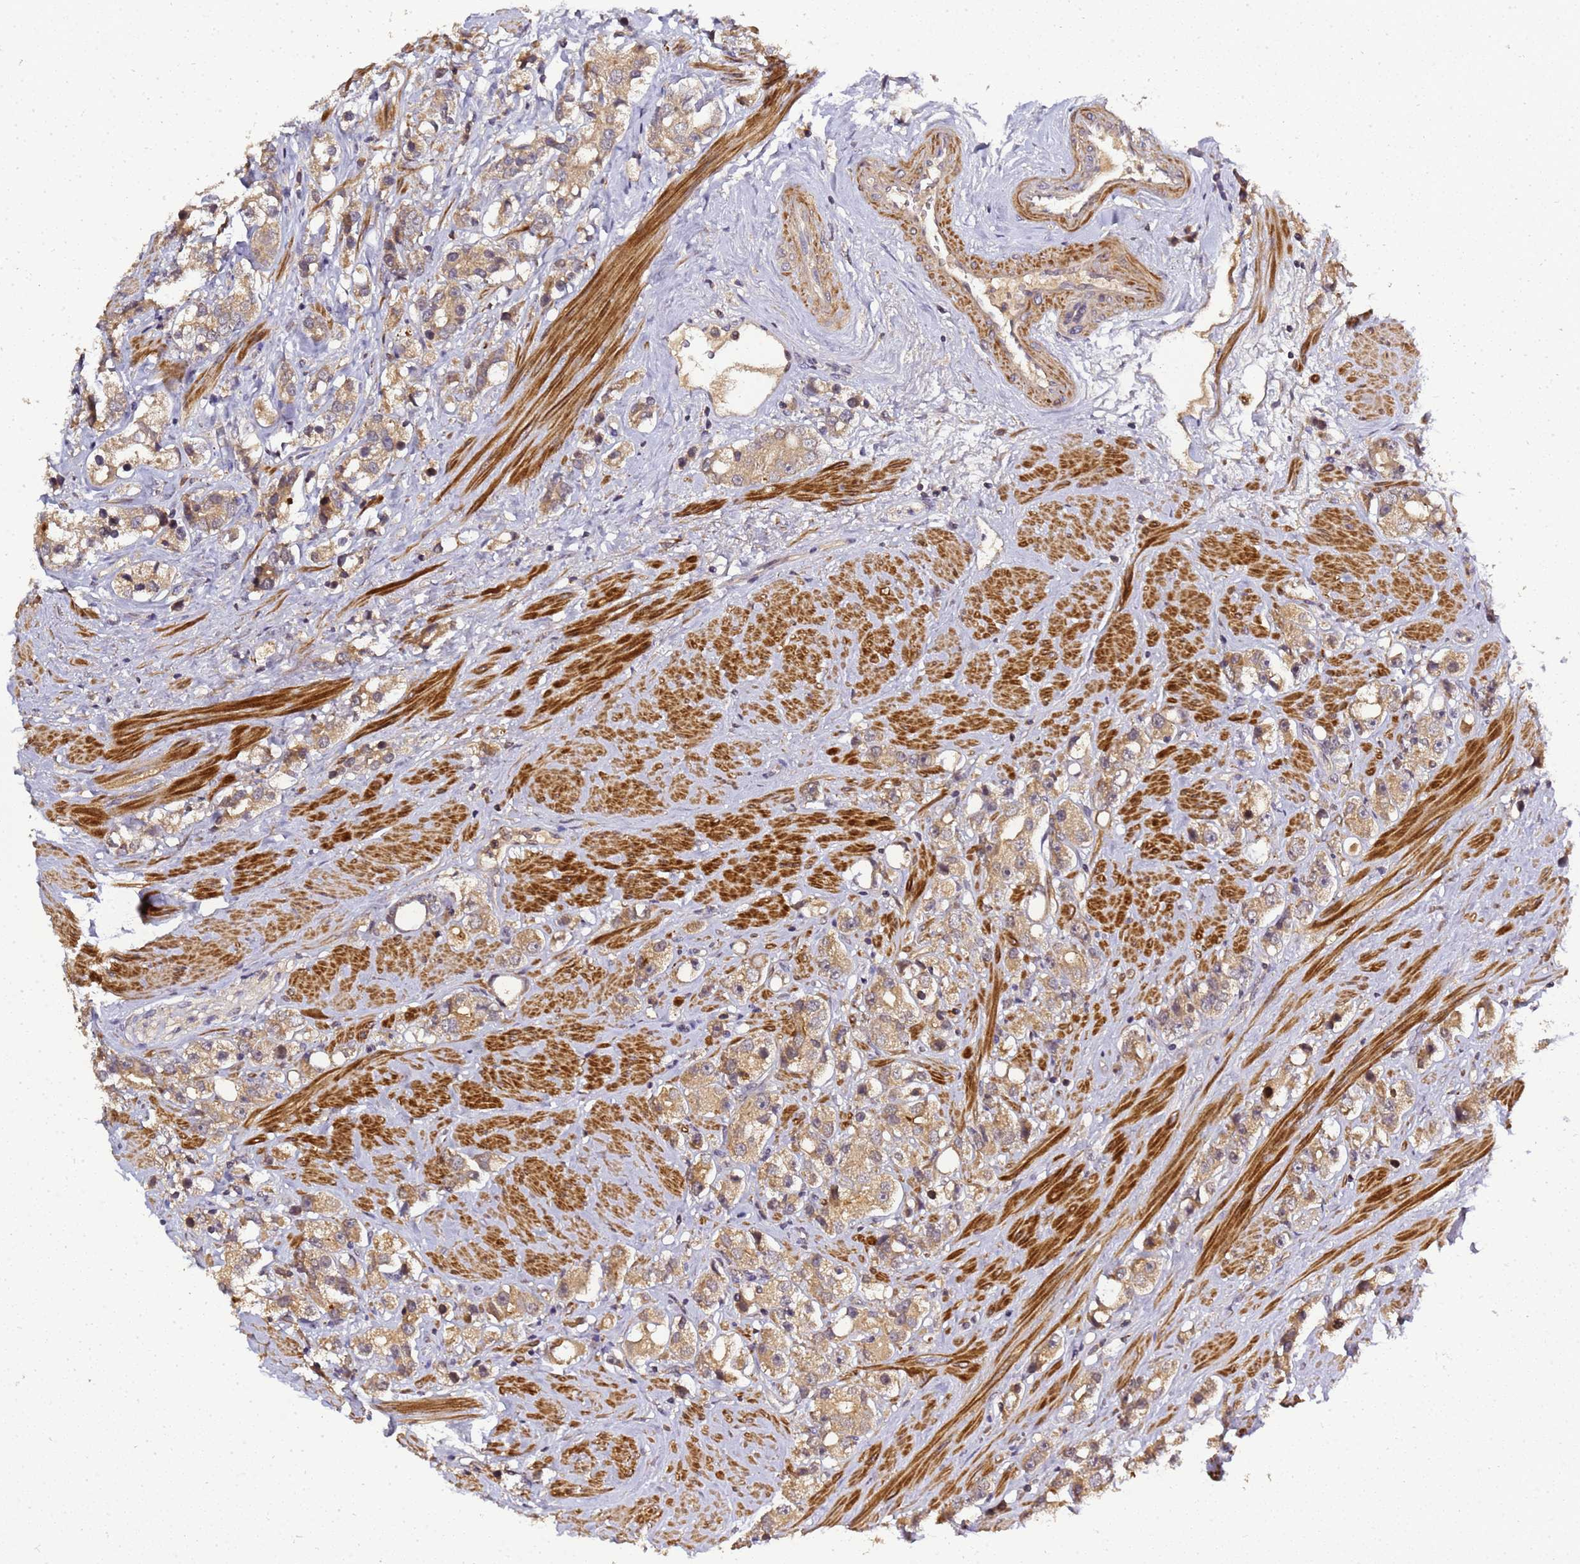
{"staining": {"intensity": "moderate", "quantity": ">75%", "location": "cytoplasmic/membranous"}, "tissue": "prostate cancer", "cell_type": "Tumor cells", "image_type": "cancer", "snomed": [{"axis": "morphology", "description": "Adenocarcinoma, NOS"}, {"axis": "topography", "description": "Prostate"}], "caption": "An immunohistochemistry (IHC) image of neoplastic tissue is shown. Protein staining in brown highlights moderate cytoplasmic/membranous positivity in prostate cancer (adenocarcinoma) within tumor cells.", "gene": "LGI4", "patient": {"sex": "male", "age": 79}}